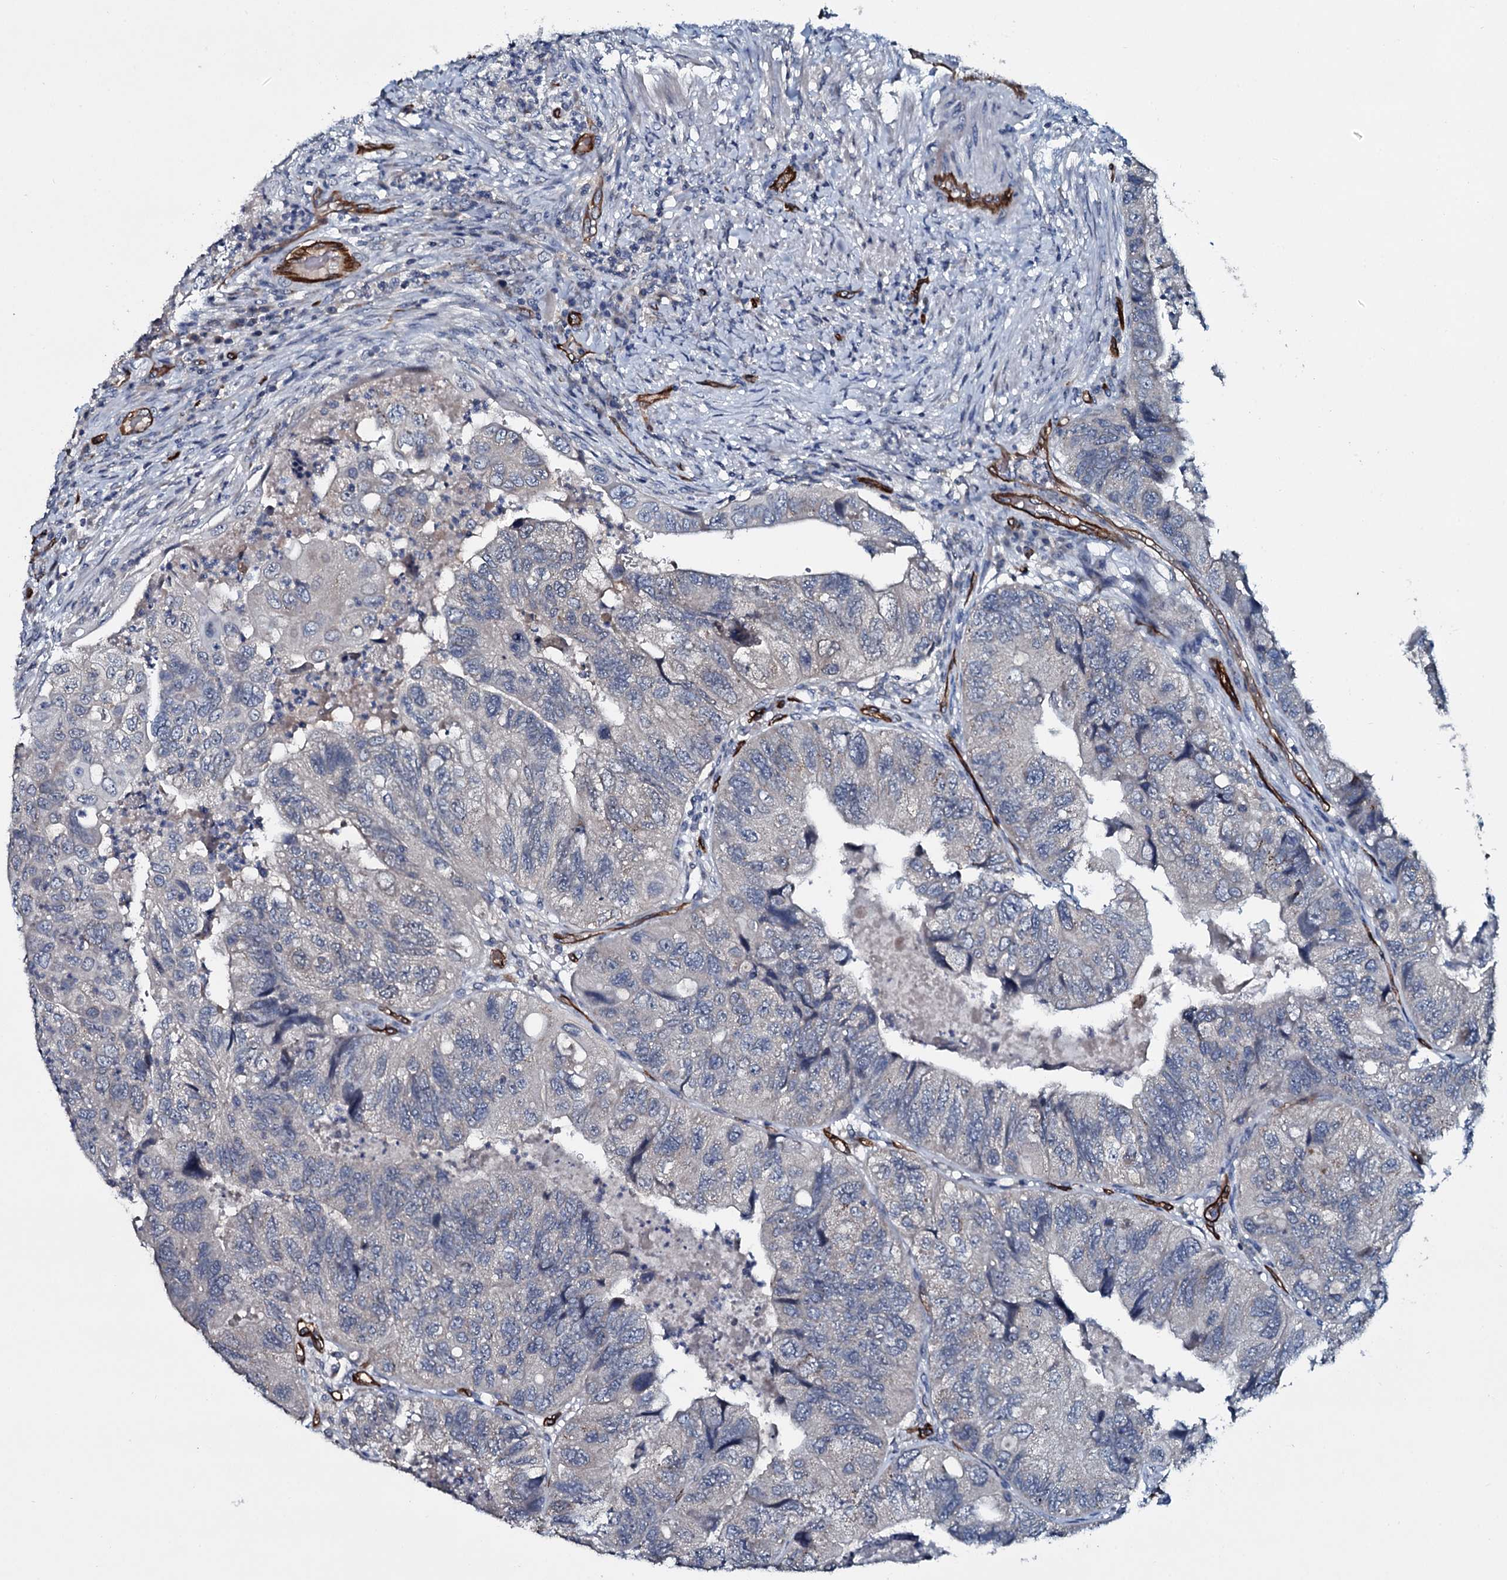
{"staining": {"intensity": "negative", "quantity": "none", "location": "none"}, "tissue": "colorectal cancer", "cell_type": "Tumor cells", "image_type": "cancer", "snomed": [{"axis": "morphology", "description": "Adenocarcinoma, NOS"}, {"axis": "topography", "description": "Rectum"}], "caption": "A photomicrograph of adenocarcinoma (colorectal) stained for a protein demonstrates no brown staining in tumor cells. Brightfield microscopy of immunohistochemistry (IHC) stained with DAB (3,3'-diaminobenzidine) (brown) and hematoxylin (blue), captured at high magnification.", "gene": "CLEC14A", "patient": {"sex": "male", "age": 63}}